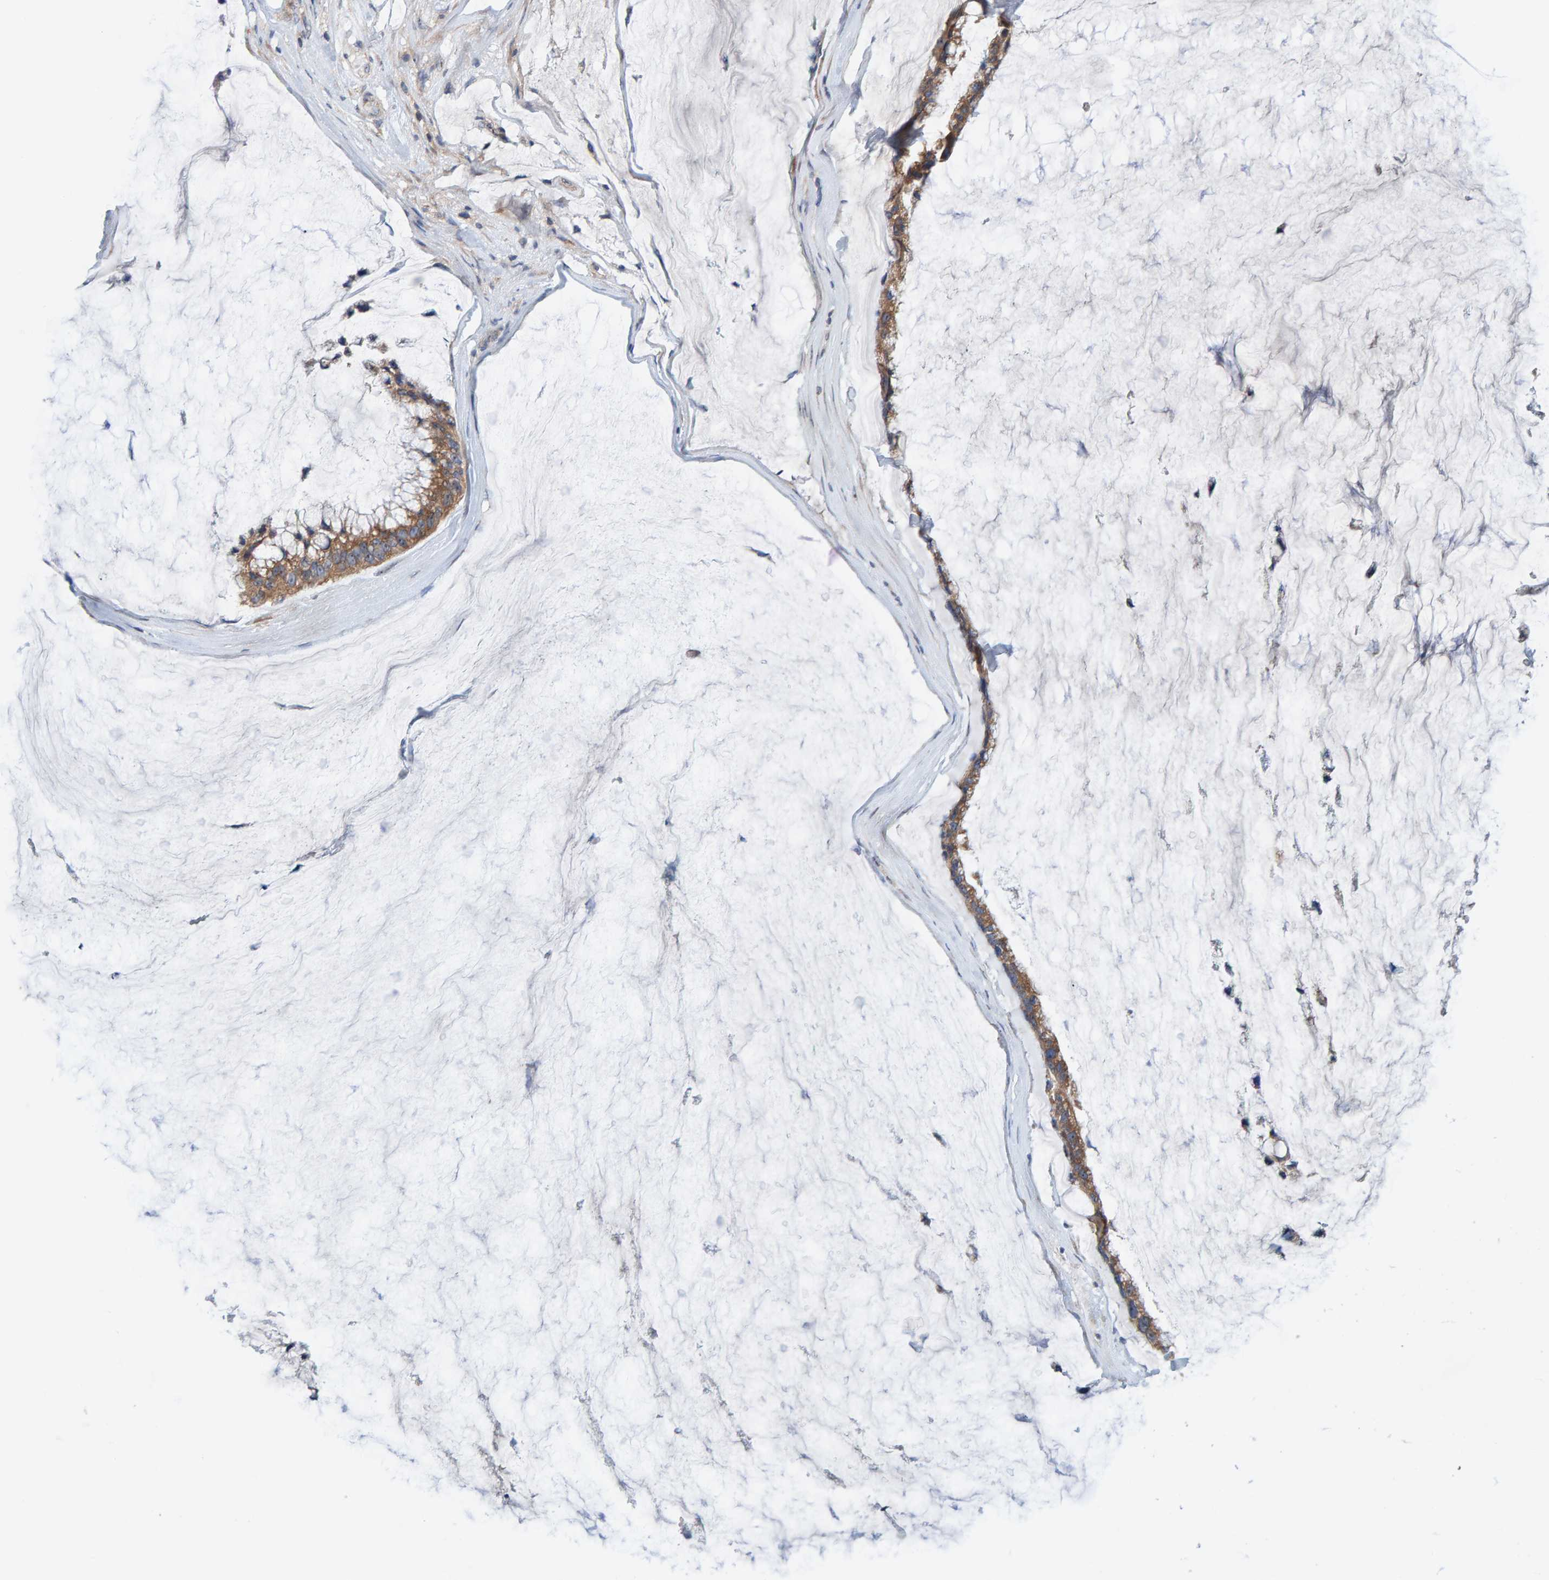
{"staining": {"intensity": "moderate", "quantity": ">75%", "location": "cytoplasmic/membranous"}, "tissue": "ovarian cancer", "cell_type": "Tumor cells", "image_type": "cancer", "snomed": [{"axis": "morphology", "description": "Cystadenocarcinoma, mucinous, NOS"}, {"axis": "topography", "description": "Ovary"}], "caption": "Human ovarian cancer stained with a protein marker displays moderate staining in tumor cells.", "gene": "CCM2", "patient": {"sex": "female", "age": 39}}